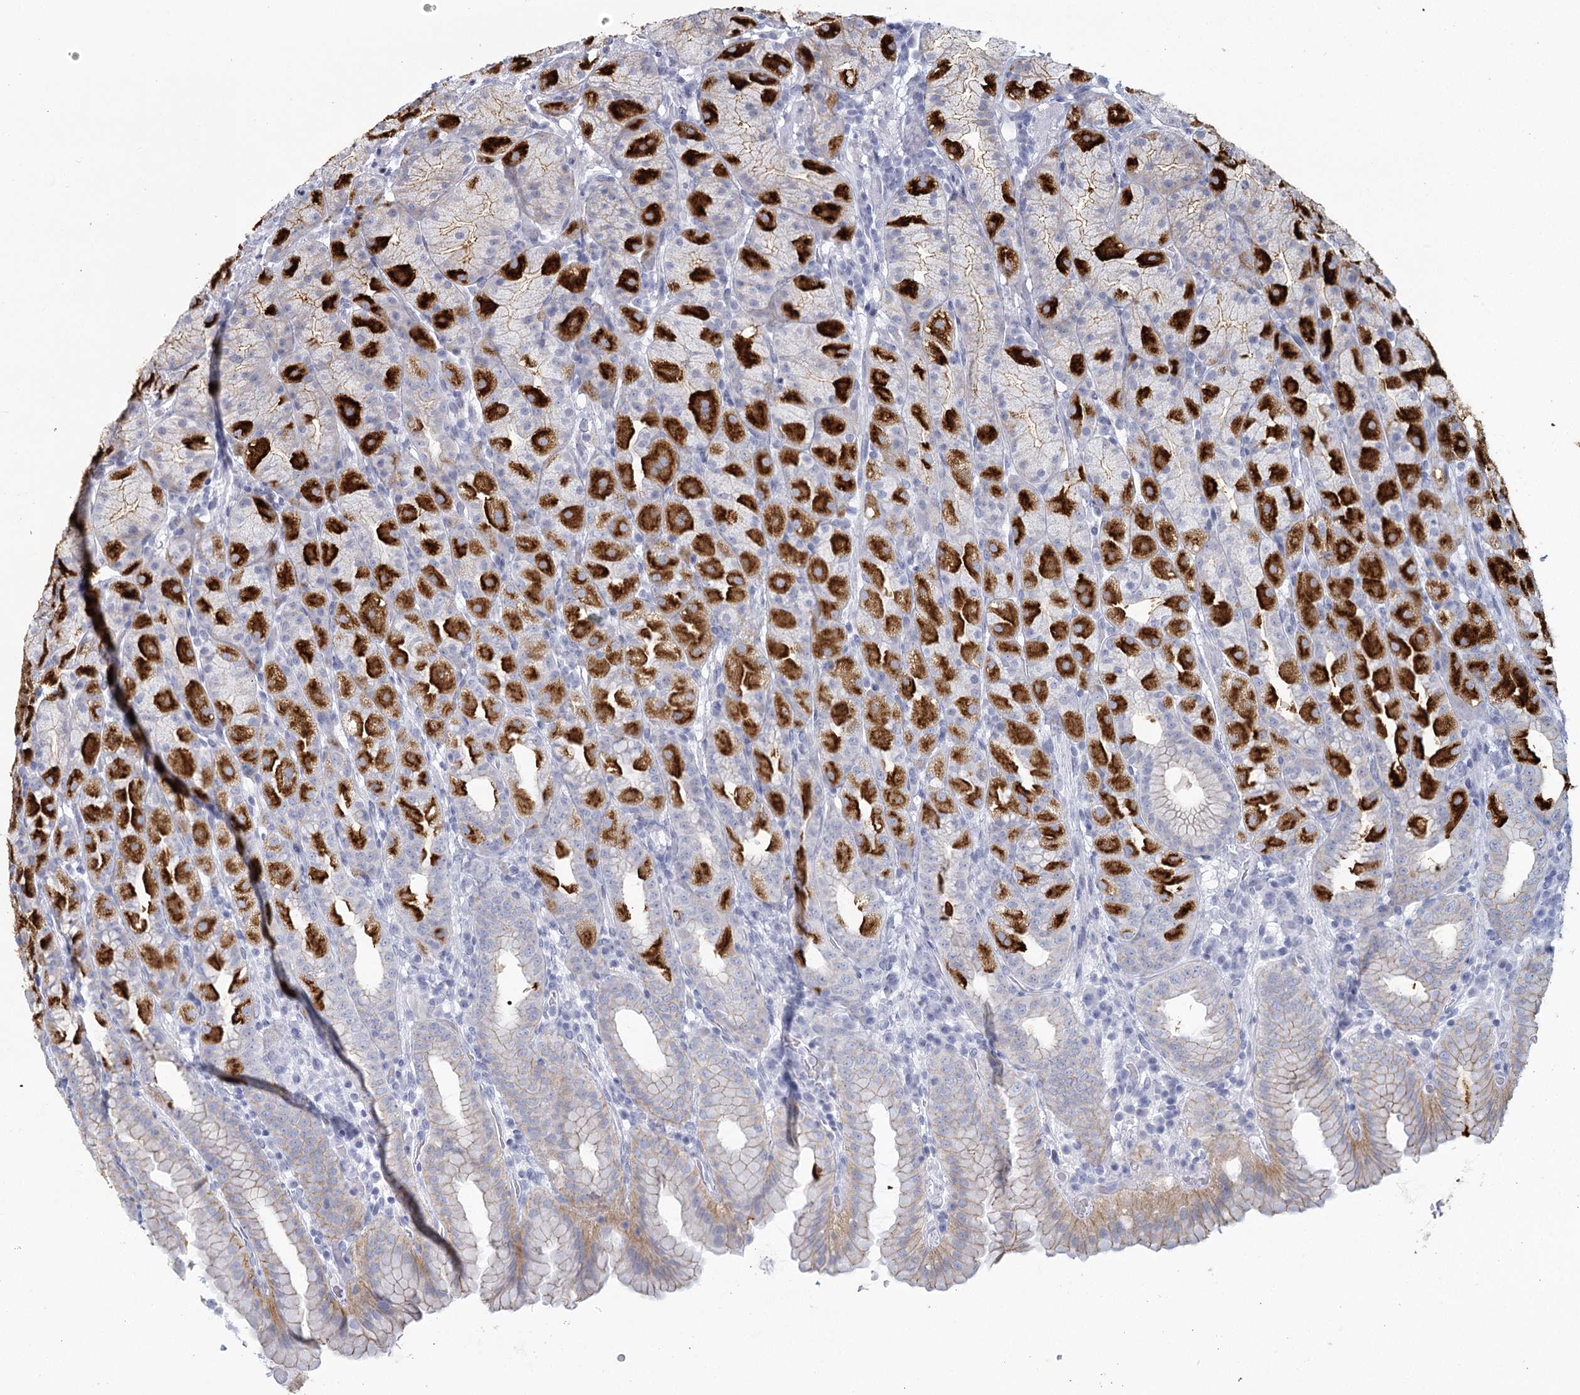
{"staining": {"intensity": "strong", "quantity": "25%-75%", "location": "cytoplasmic/membranous"}, "tissue": "stomach", "cell_type": "Glandular cells", "image_type": "normal", "snomed": [{"axis": "morphology", "description": "Normal tissue, NOS"}, {"axis": "topography", "description": "Stomach, upper"}], "caption": "A histopathology image of human stomach stained for a protein displays strong cytoplasmic/membranous brown staining in glandular cells. (DAB = brown stain, brightfield microscopy at high magnification).", "gene": "WNT8B", "patient": {"sex": "male", "age": 68}}